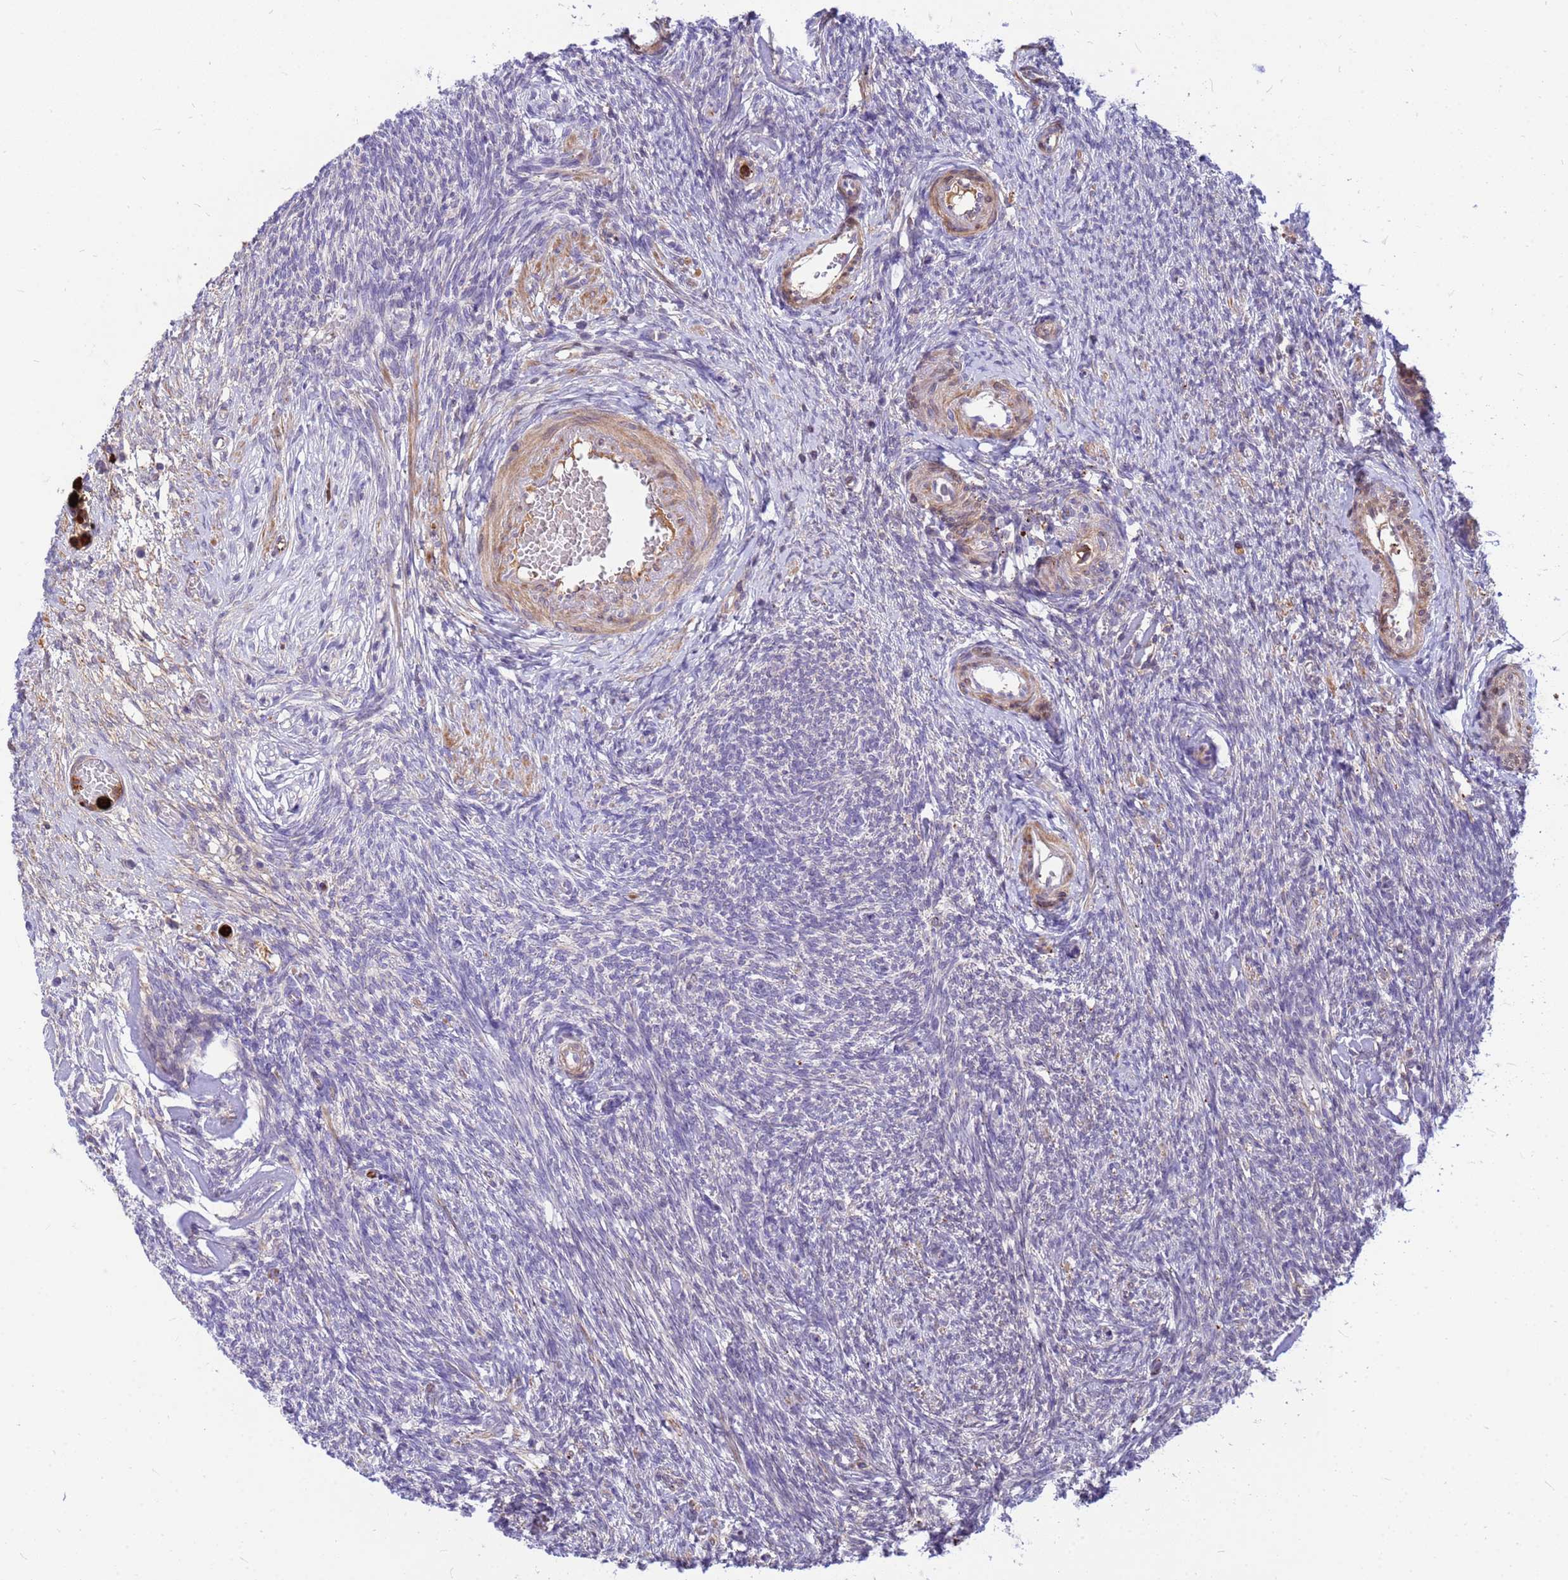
{"staining": {"intensity": "moderate", "quantity": "<25%", "location": "cytoplasmic/membranous"}, "tissue": "ovary", "cell_type": "Follicle cells", "image_type": "normal", "snomed": [{"axis": "morphology", "description": "Normal tissue, NOS"}, {"axis": "topography", "description": "Ovary"}], "caption": "High-magnification brightfield microscopy of unremarkable ovary stained with DAB (3,3'-diaminobenzidine) (brown) and counterstained with hematoxylin (blue). follicle cells exhibit moderate cytoplasmic/membranous staining is appreciated in about<25% of cells. (brown staining indicates protein expression, while blue staining denotes nuclei).", "gene": "ORM1", "patient": {"sex": "female", "age": 44}}